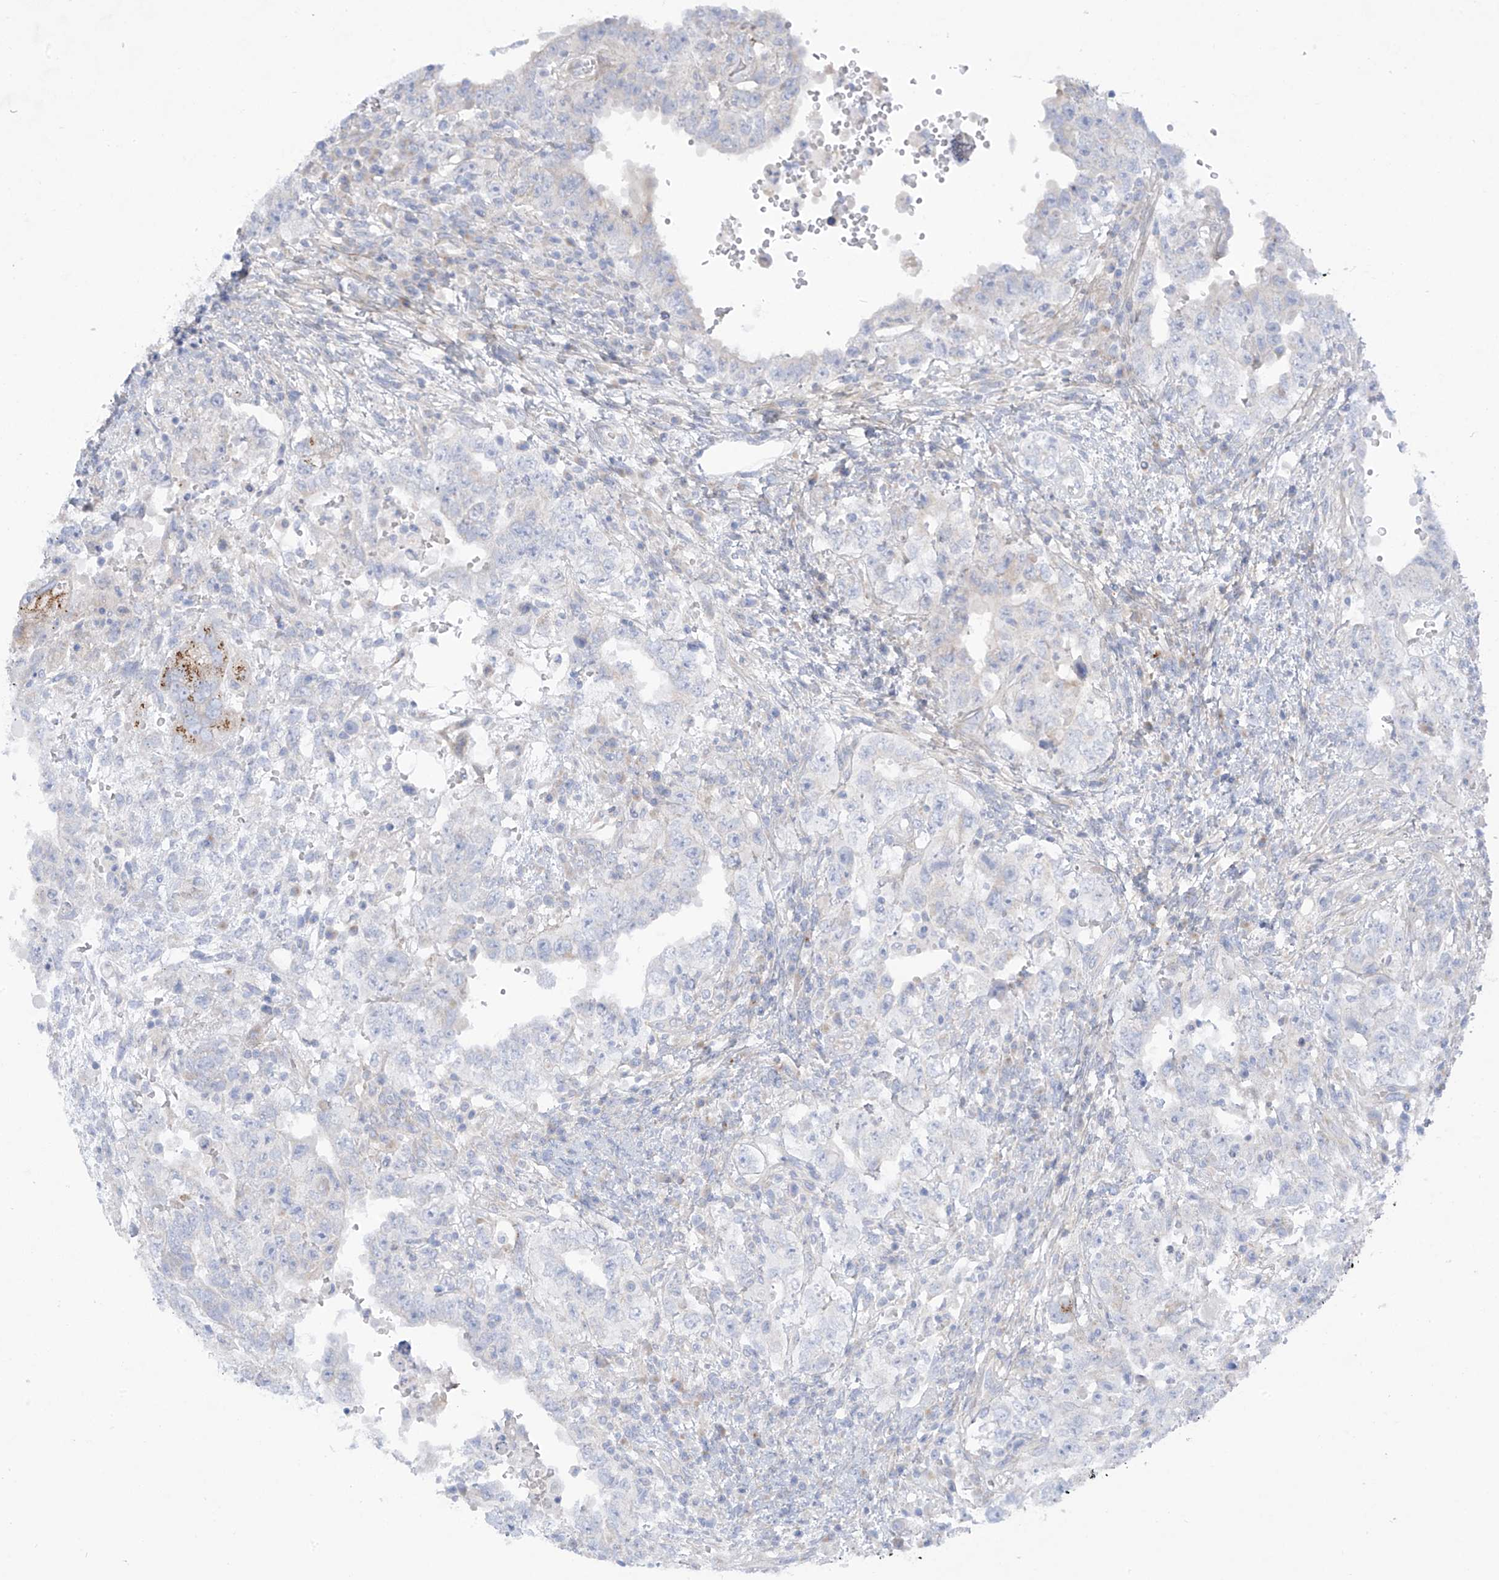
{"staining": {"intensity": "negative", "quantity": "none", "location": "none"}, "tissue": "testis cancer", "cell_type": "Tumor cells", "image_type": "cancer", "snomed": [{"axis": "morphology", "description": "Carcinoma, Embryonal, NOS"}, {"axis": "topography", "description": "Testis"}], "caption": "This is an immunohistochemistry (IHC) image of human testis cancer. There is no expression in tumor cells.", "gene": "TRMT2B", "patient": {"sex": "male", "age": 26}}